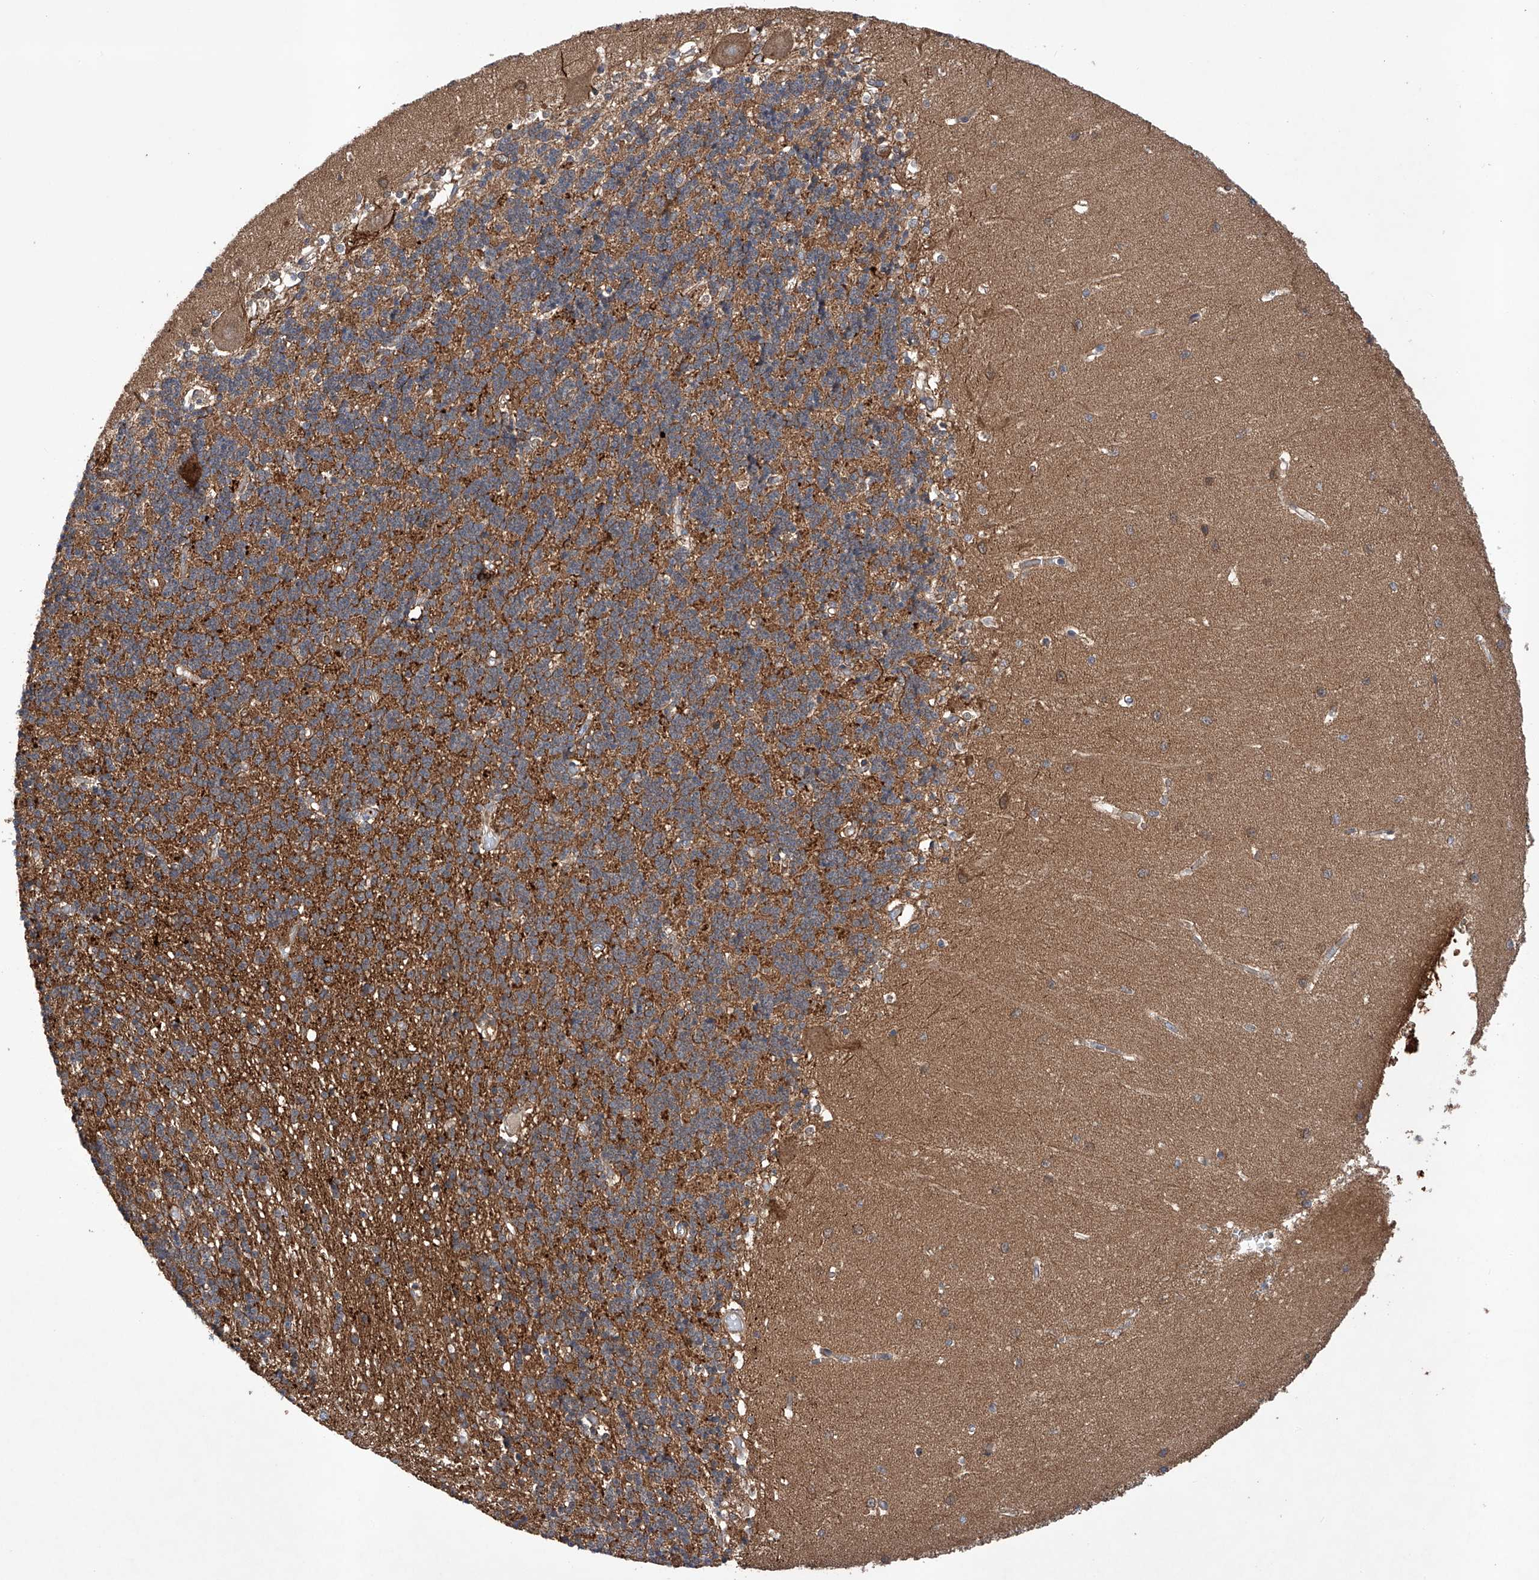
{"staining": {"intensity": "moderate", "quantity": ">75%", "location": "cytoplasmic/membranous"}, "tissue": "cerebellum", "cell_type": "Cells in granular layer", "image_type": "normal", "snomed": [{"axis": "morphology", "description": "Normal tissue, NOS"}, {"axis": "topography", "description": "Cerebellum"}], "caption": "IHC histopathology image of benign cerebellum stained for a protein (brown), which shows medium levels of moderate cytoplasmic/membranous positivity in about >75% of cells in granular layer.", "gene": "TIMM23", "patient": {"sex": "male", "age": 37}}